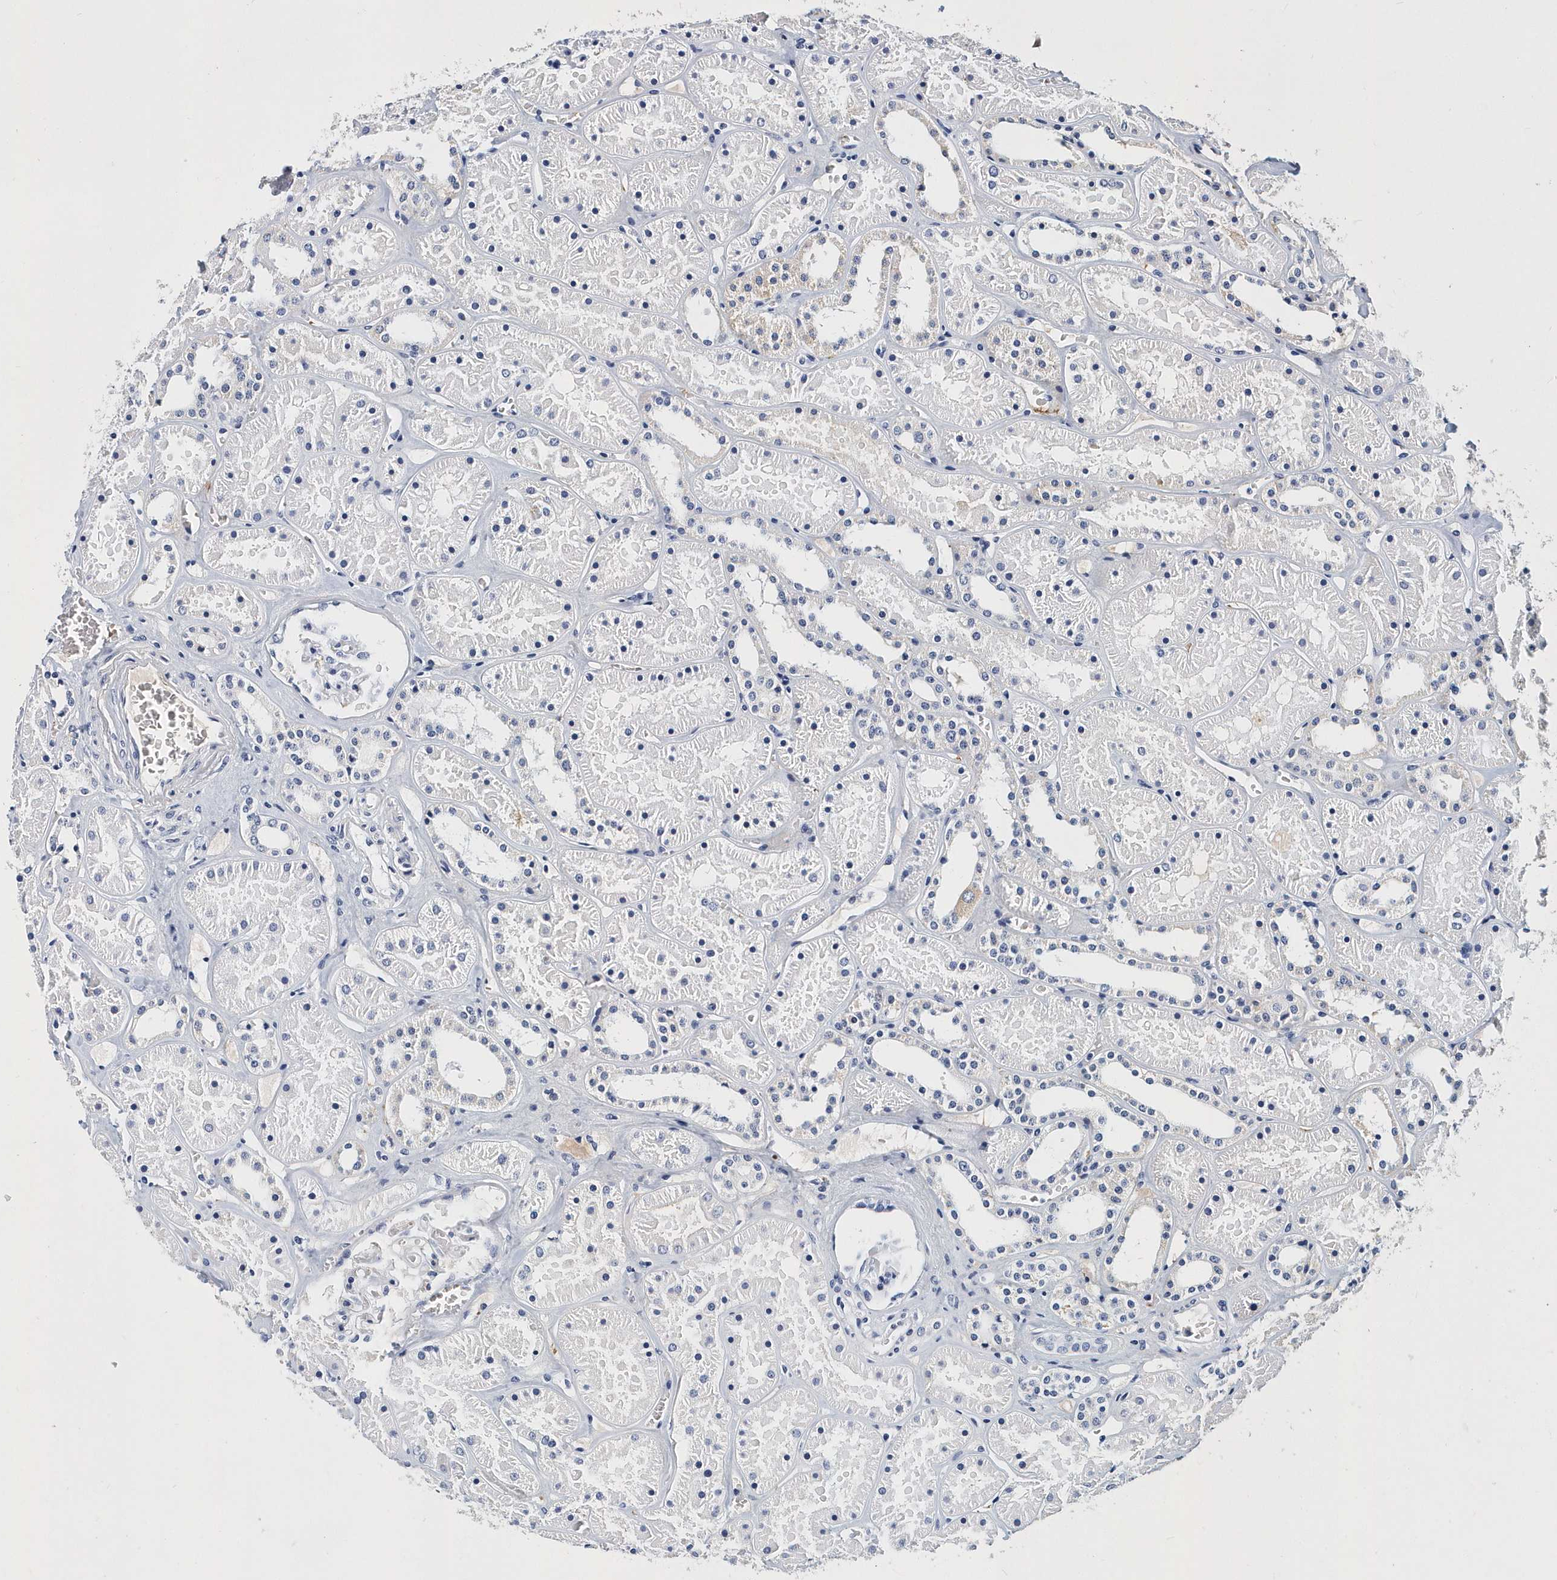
{"staining": {"intensity": "negative", "quantity": "none", "location": "none"}, "tissue": "kidney", "cell_type": "Cells in glomeruli", "image_type": "normal", "snomed": [{"axis": "morphology", "description": "Normal tissue, NOS"}, {"axis": "topography", "description": "Kidney"}], "caption": "Immunohistochemistry (IHC) of unremarkable kidney exhibits no expression in cells in glomeruli.", "gene": "ITGA2B", "patient": {"sex": "female", "age": 41}}